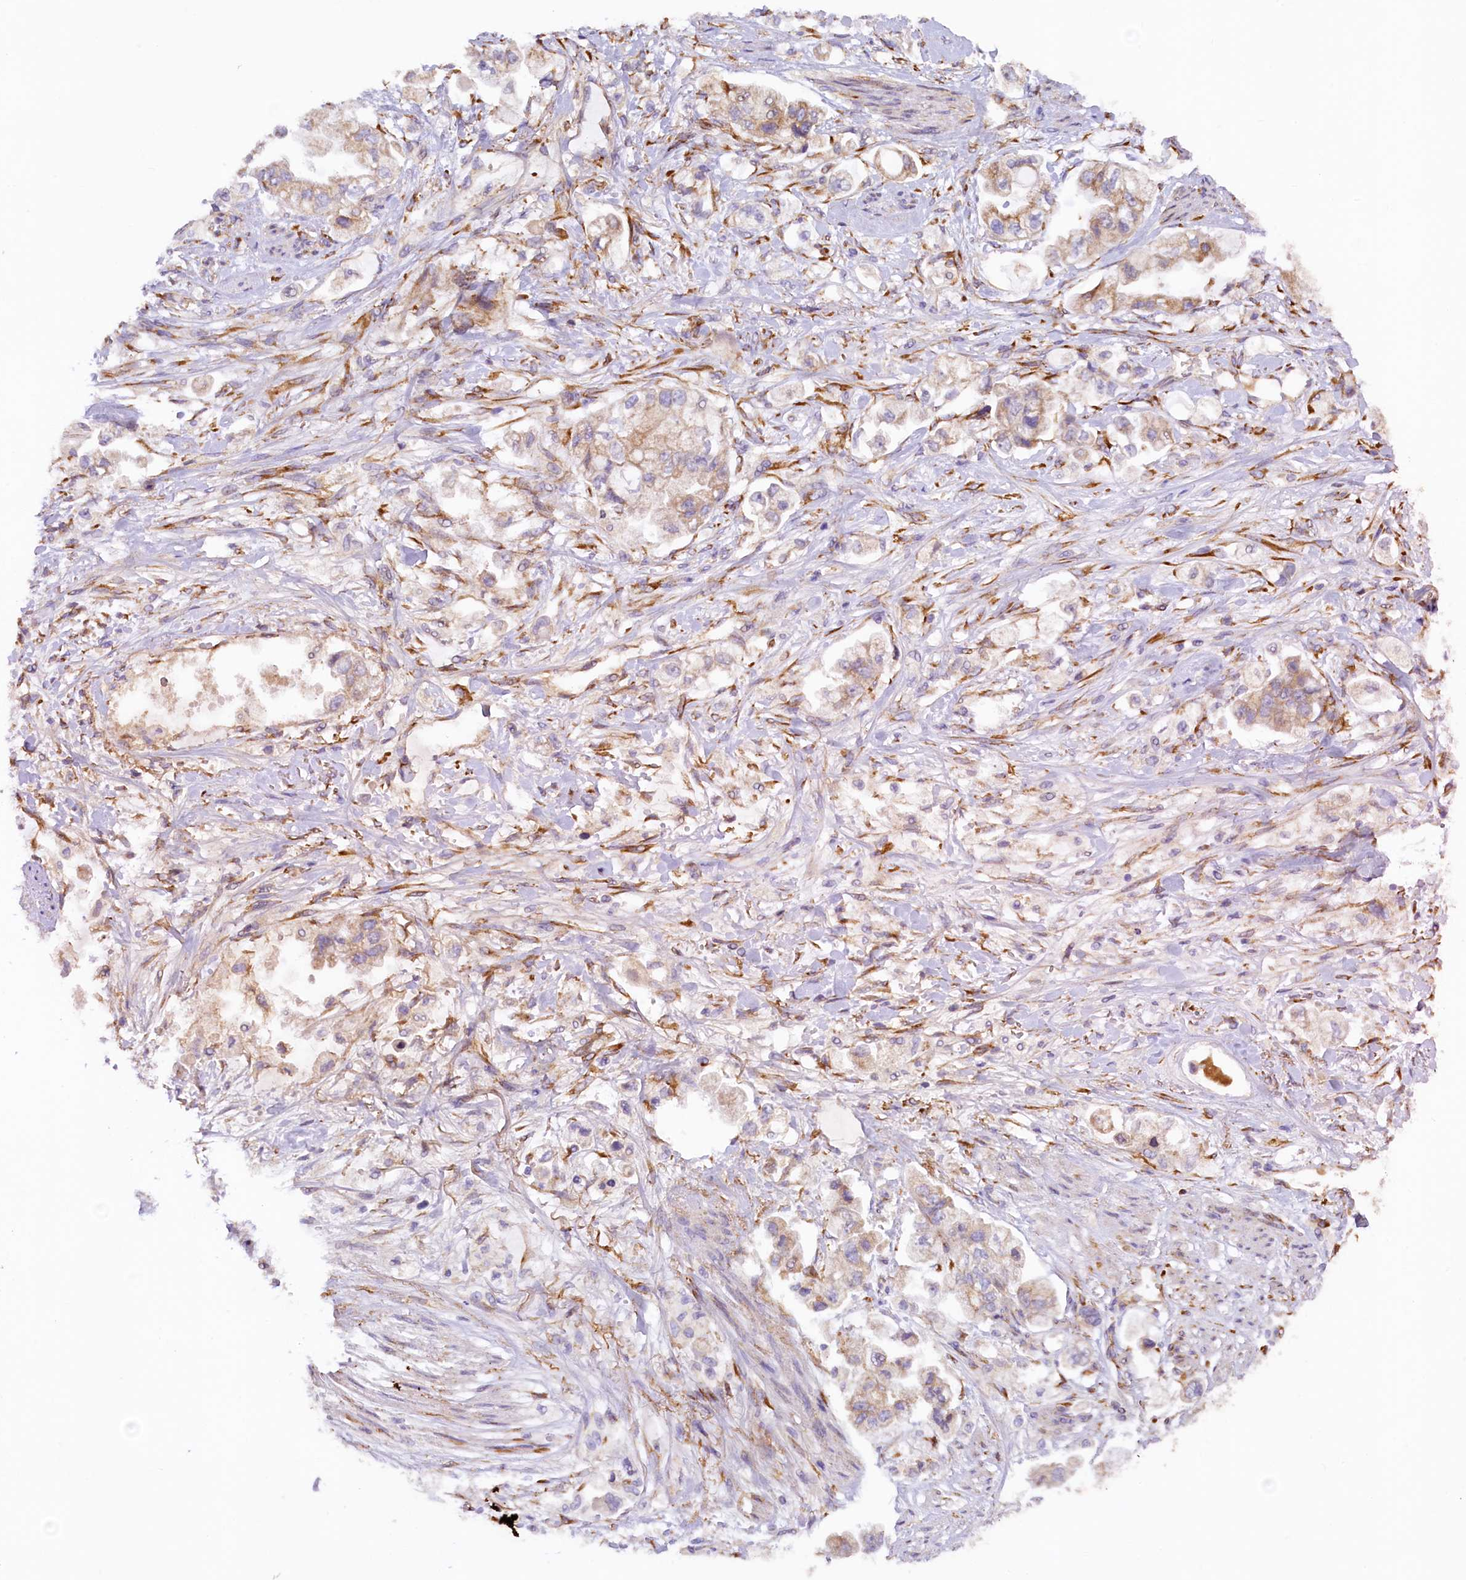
{"staining": {"intensity": "weak", "quantity": "25%-75%", "location": "cytoplasmic/membranous"}, "tissue": "stomach cancer", "cell_type": "Tumor cells", "image_type": "cancer", "snomed": [{"axis": "morphology", "description": "Adenocarcinoma, NOS"}, {"axis": "topography", "description": "Stomach"}], "caption": "High-power microscopy captured an IHC image of stomach cancer, revealing weak cytoplasmic/membranous expression in approximately 25%-75% of tumor cells. Nuclei are stained in blue.", "gene": "SSC5D", "patient": {"sex": "male", "age": 62}}